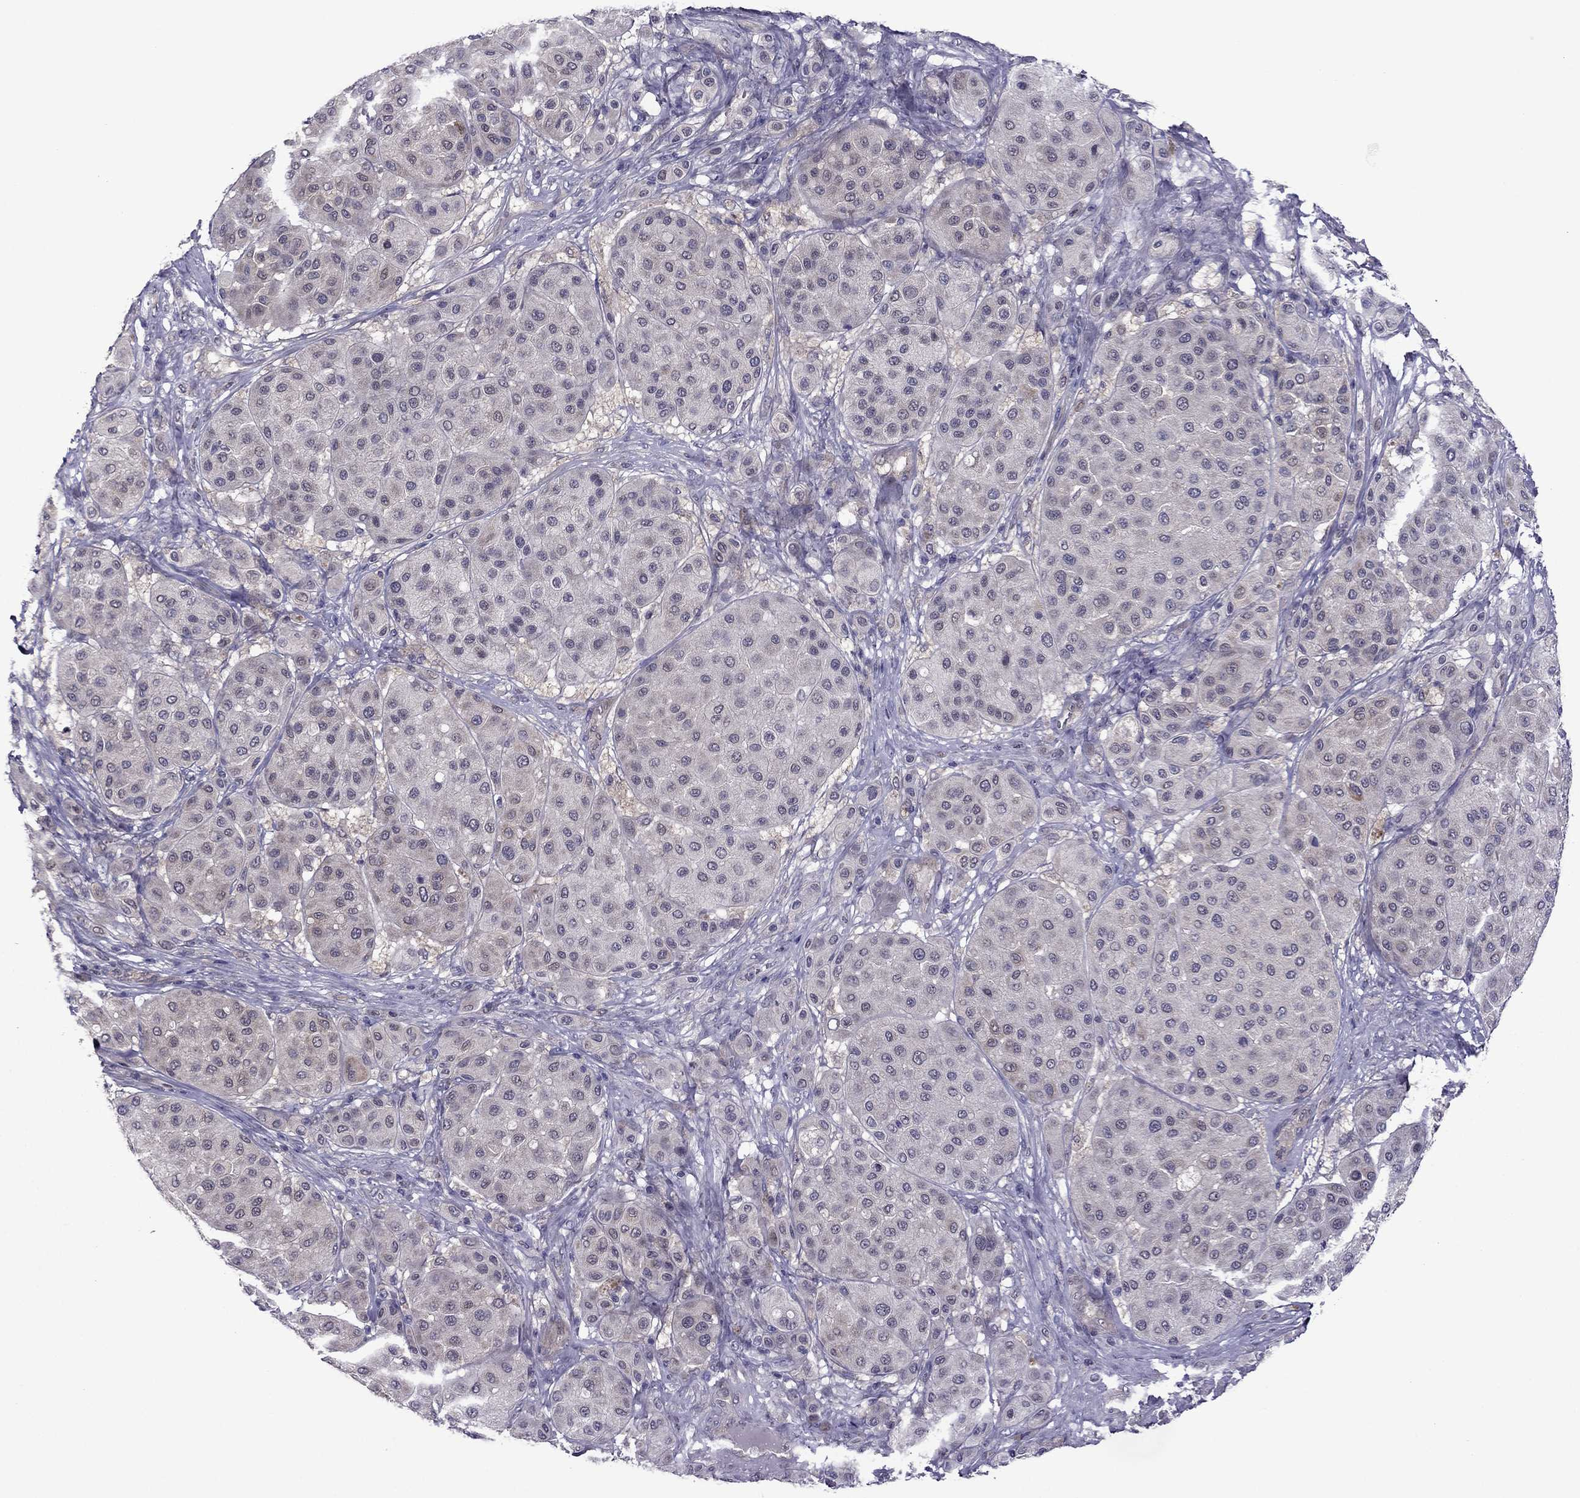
{"staining": {"intensity": "weak", "quantity": "<25%", "location": "cytoplasmic/membranous"}, "tissue": "melanoma", "cell_type": "Tumor cells", "image_type": "cancer", "snomed": [{"axis": "morphology", "description": "Malignant melanoma, Metastatic site"}, {"axis": "topography", "description": "Smooth muscle"}], "caption": "Immunohistochemistry of melanoma reveals no staining in tumor cells.", "gene": "CDK5", "patient": {"sex": "male", "age": 41}}